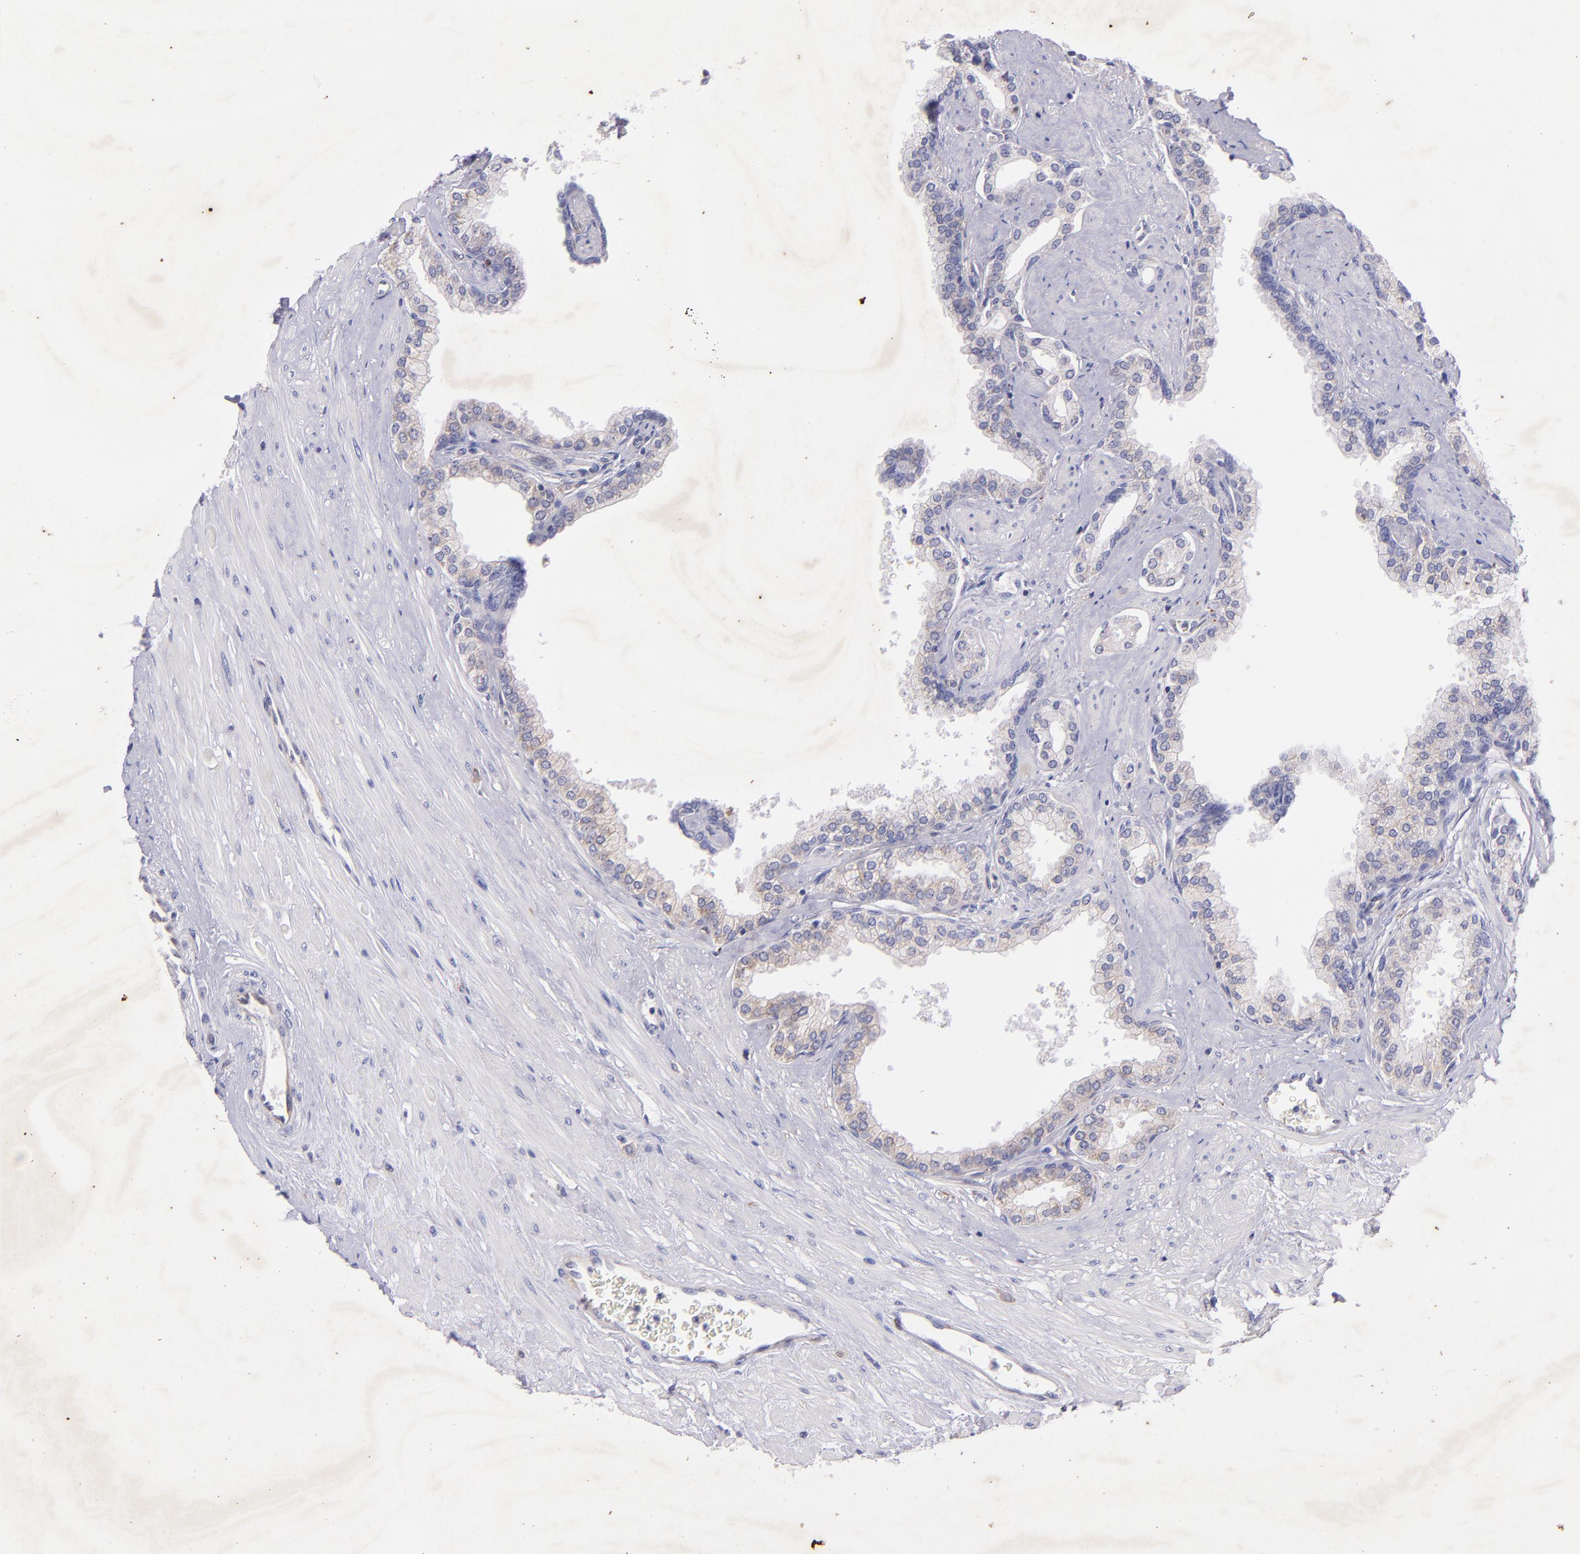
{"staining": {"intensity": "moderate", "quantity": ">75%", "location": "cytoplasmic/membranous"}, "tissue": "prostate", "cell_type": "Glandular cells", "image_type": "normal", "snomed": [{"axis": "morphology", "description": "Normal tissue, NOS"}, {"axis": "topography", "description": "Prostate"}], "caption": "Benign prostate shows moderate cytoplasmic/membranous positivity in approximately >75% of glandular cells, visualized by immunohistochemistry.", "gene": "RET", "patient": {"sex": "male", "age": 60}}